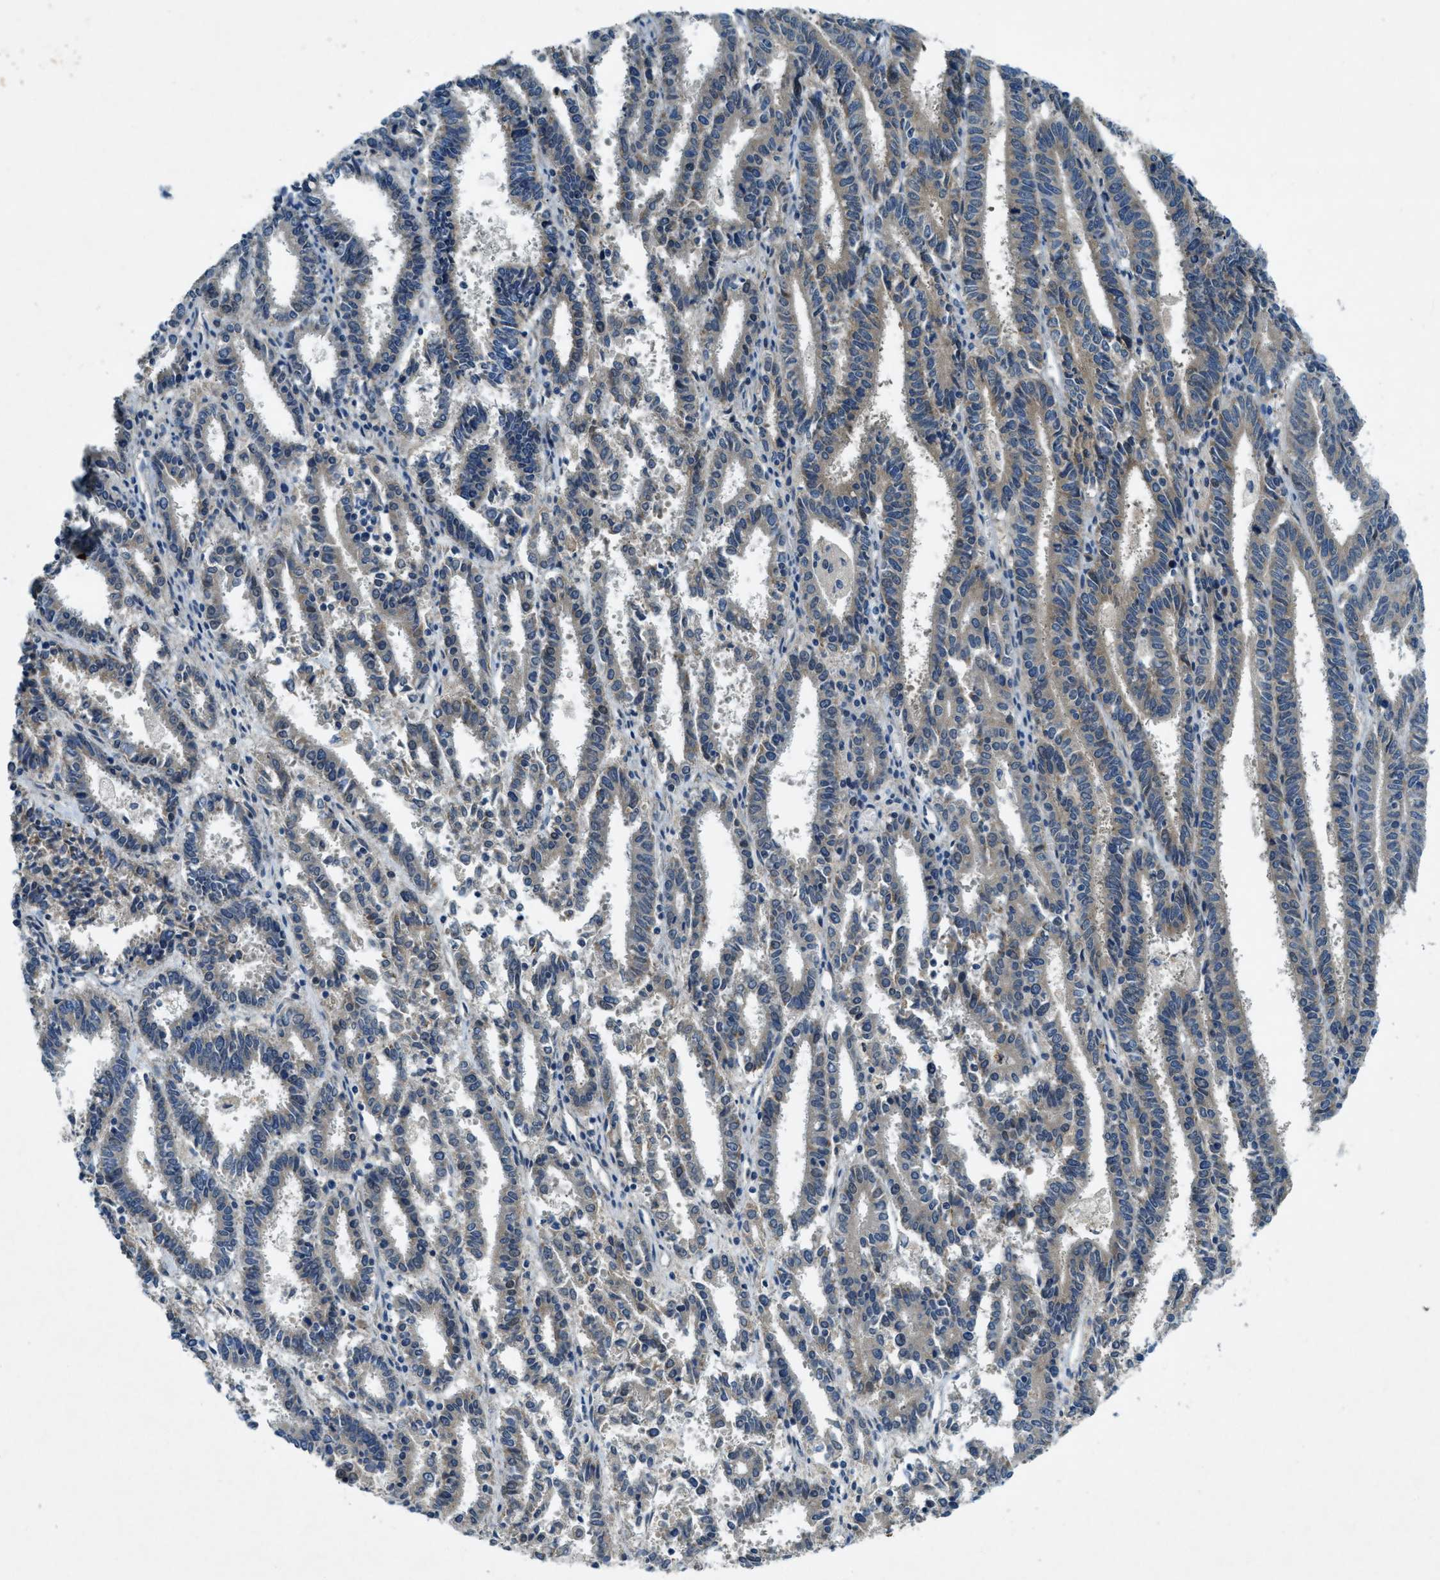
{"staining": {"intensity": "weak", "quantity": "<25%", "location": "cytoplasmic/membranous"}, "tissue": "endometrial cancer", "cell_type": "Tumor cells", "image_type": "cancer", "snomed": [{"axis": "morphology", "description": "Adenocarcinoma, NOS"}, {"axis": "topography", "description": "Uterus"}], "caption": "Human endometrial cancer (adenocarcinoma) stained for a protein using IHC exhibits no expression in tumor cells.", "gene": "SNX14", "patient": {"sex": "female", "age": 83}}